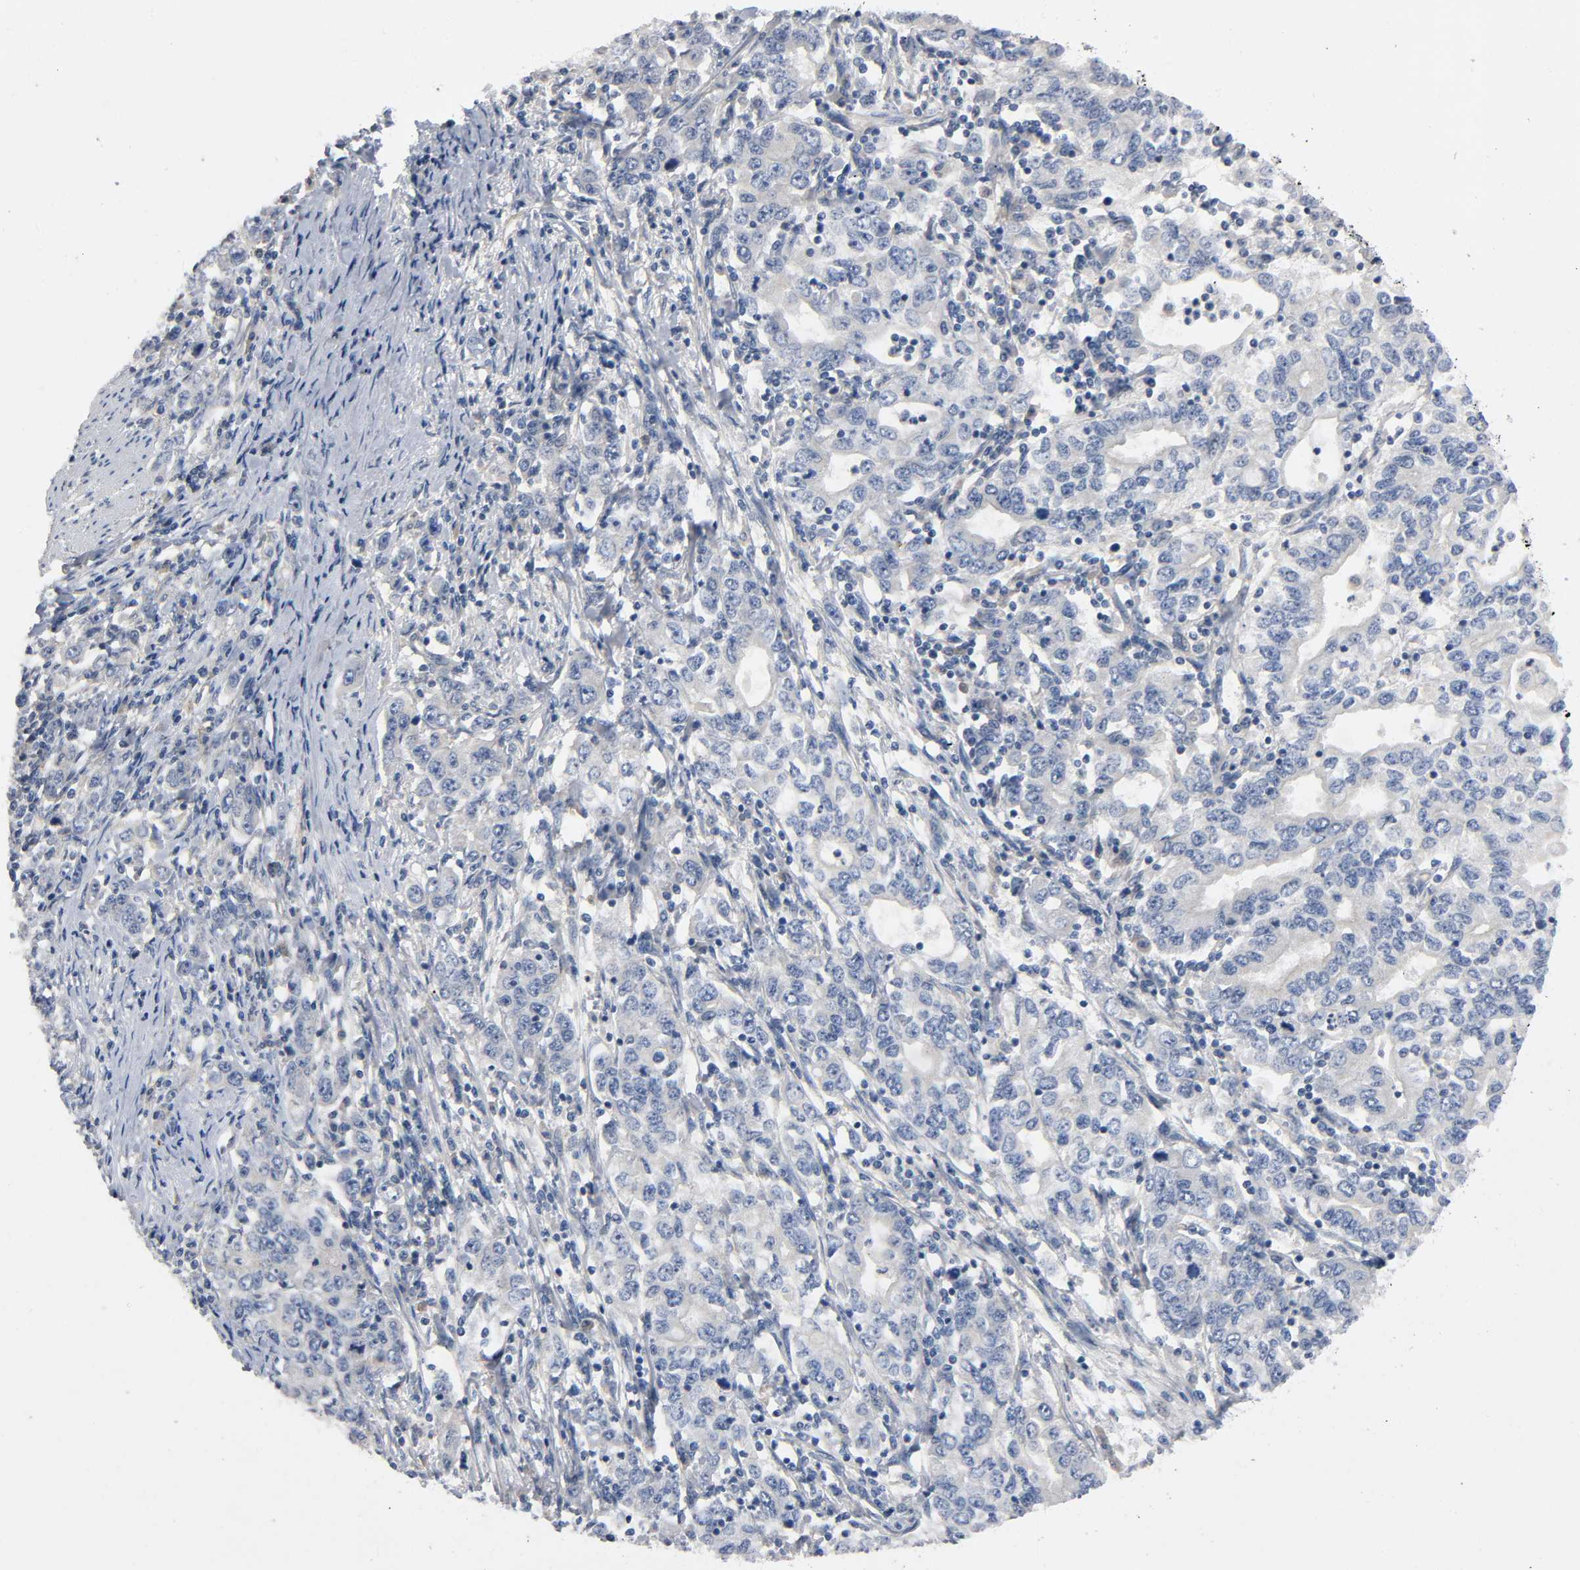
{"staining": {"intensity": "negative", "quantity": "none", "location": "none"}, "tissue": "stomach cancer", "cell_type": "Tumor cells", "image_type": "cancer", "snomed": [{"axis": "morphology", "description": "Adenocarcinoma, NOS"}, {"axis": "topography", "description": "Stomach, lower"}], "caption": "This is an immunohistochemistry micrograph of human adenocarcinoma (stomach). There is no positivity in tumor cells.", "gene": "HDAC6", "patient": {"sex": "female", "age": 72}}